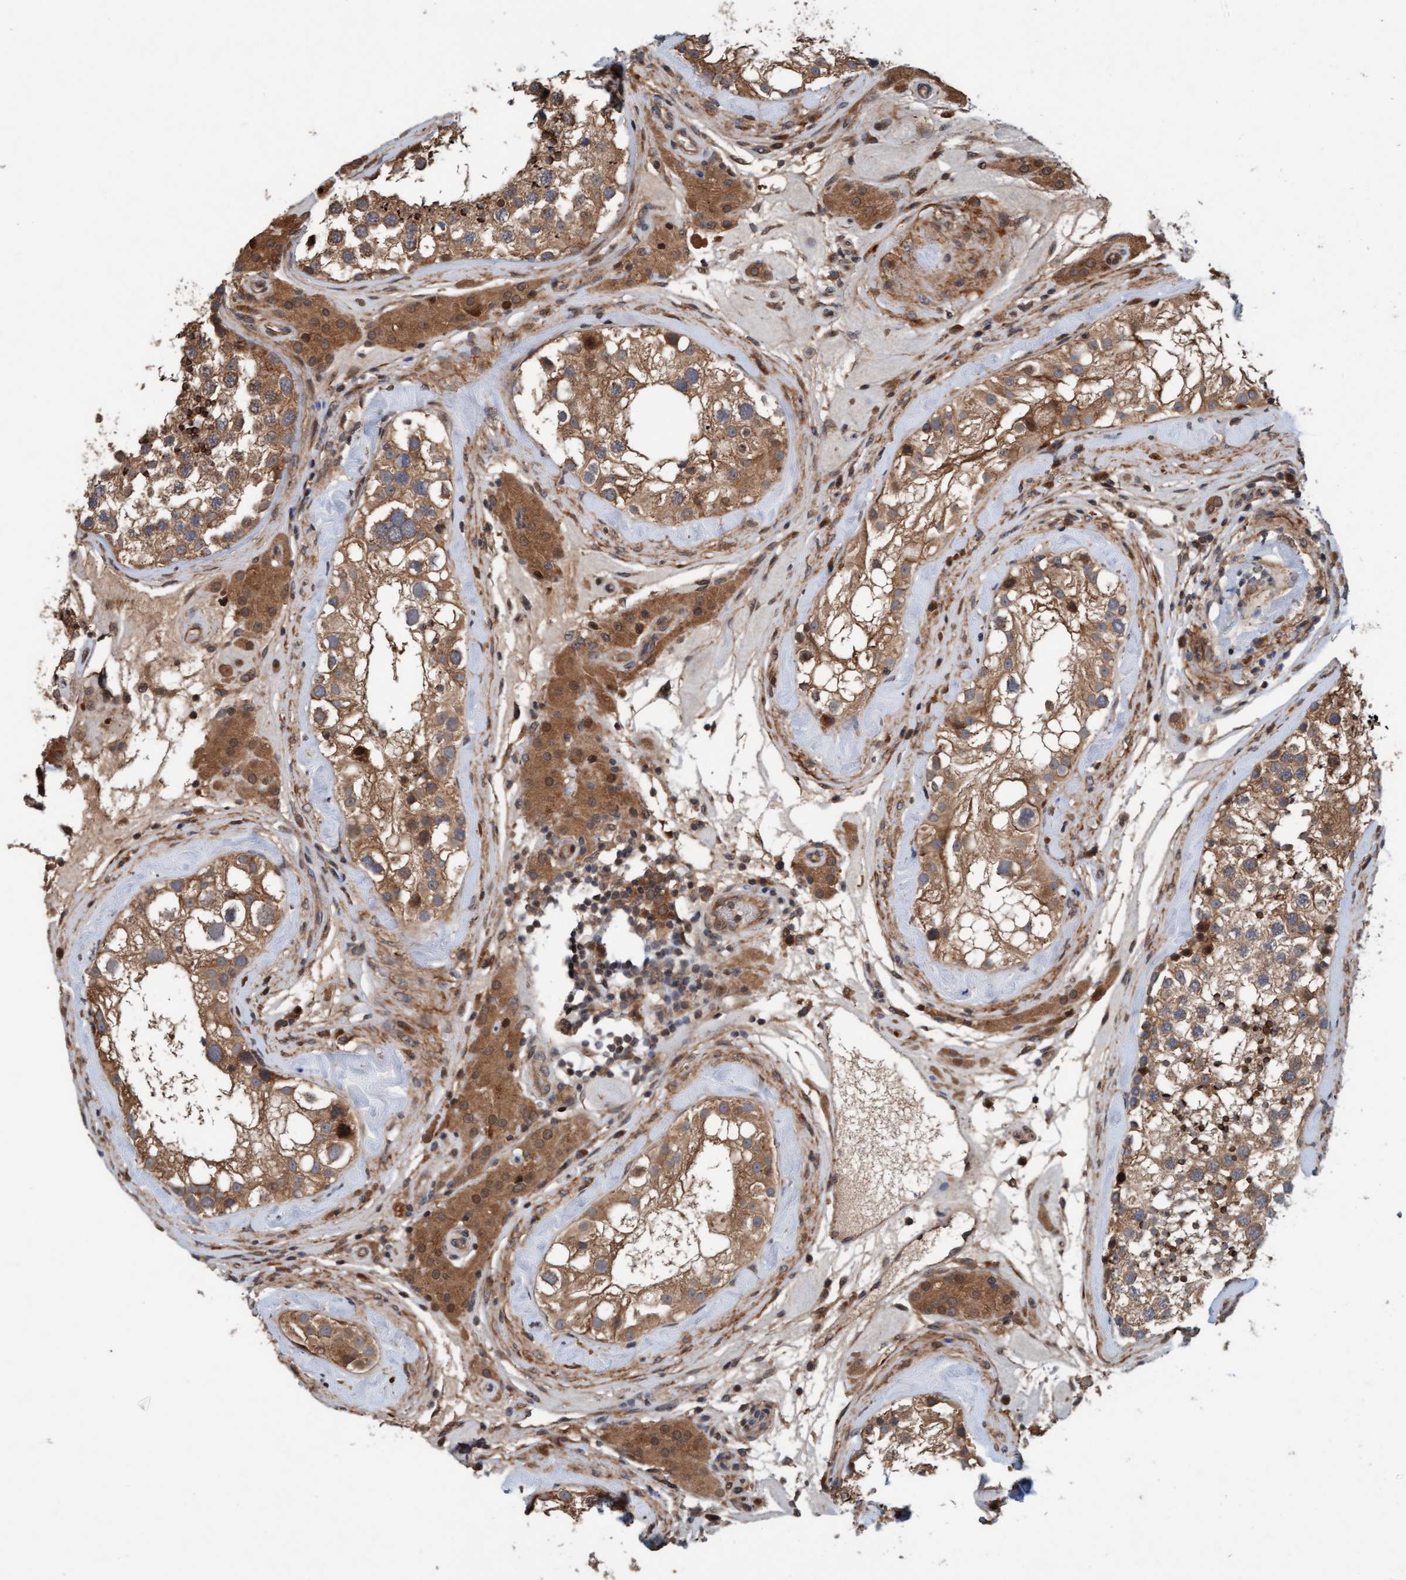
{"staining": {"intensity": "moderate", "quantity": ">75%", "location": "cytoplasmic/membranous"}, "tissue": "testis", "cell_type": "Cells in seminiferous ducts", "image_type": "normal", "snomed": [{"axis": "morphology", "description": "Normal tissue, NOS"}, {"axis": "topography", "description": "Testis"}], "caption": "Human testis stained with a brown dye displays moderate cytoplasmic/membranous positive expression in about >75% of cells in seminiferous ducts.", "gene": "MLXIP", "patient": {"sex": "male", "age": 46}}